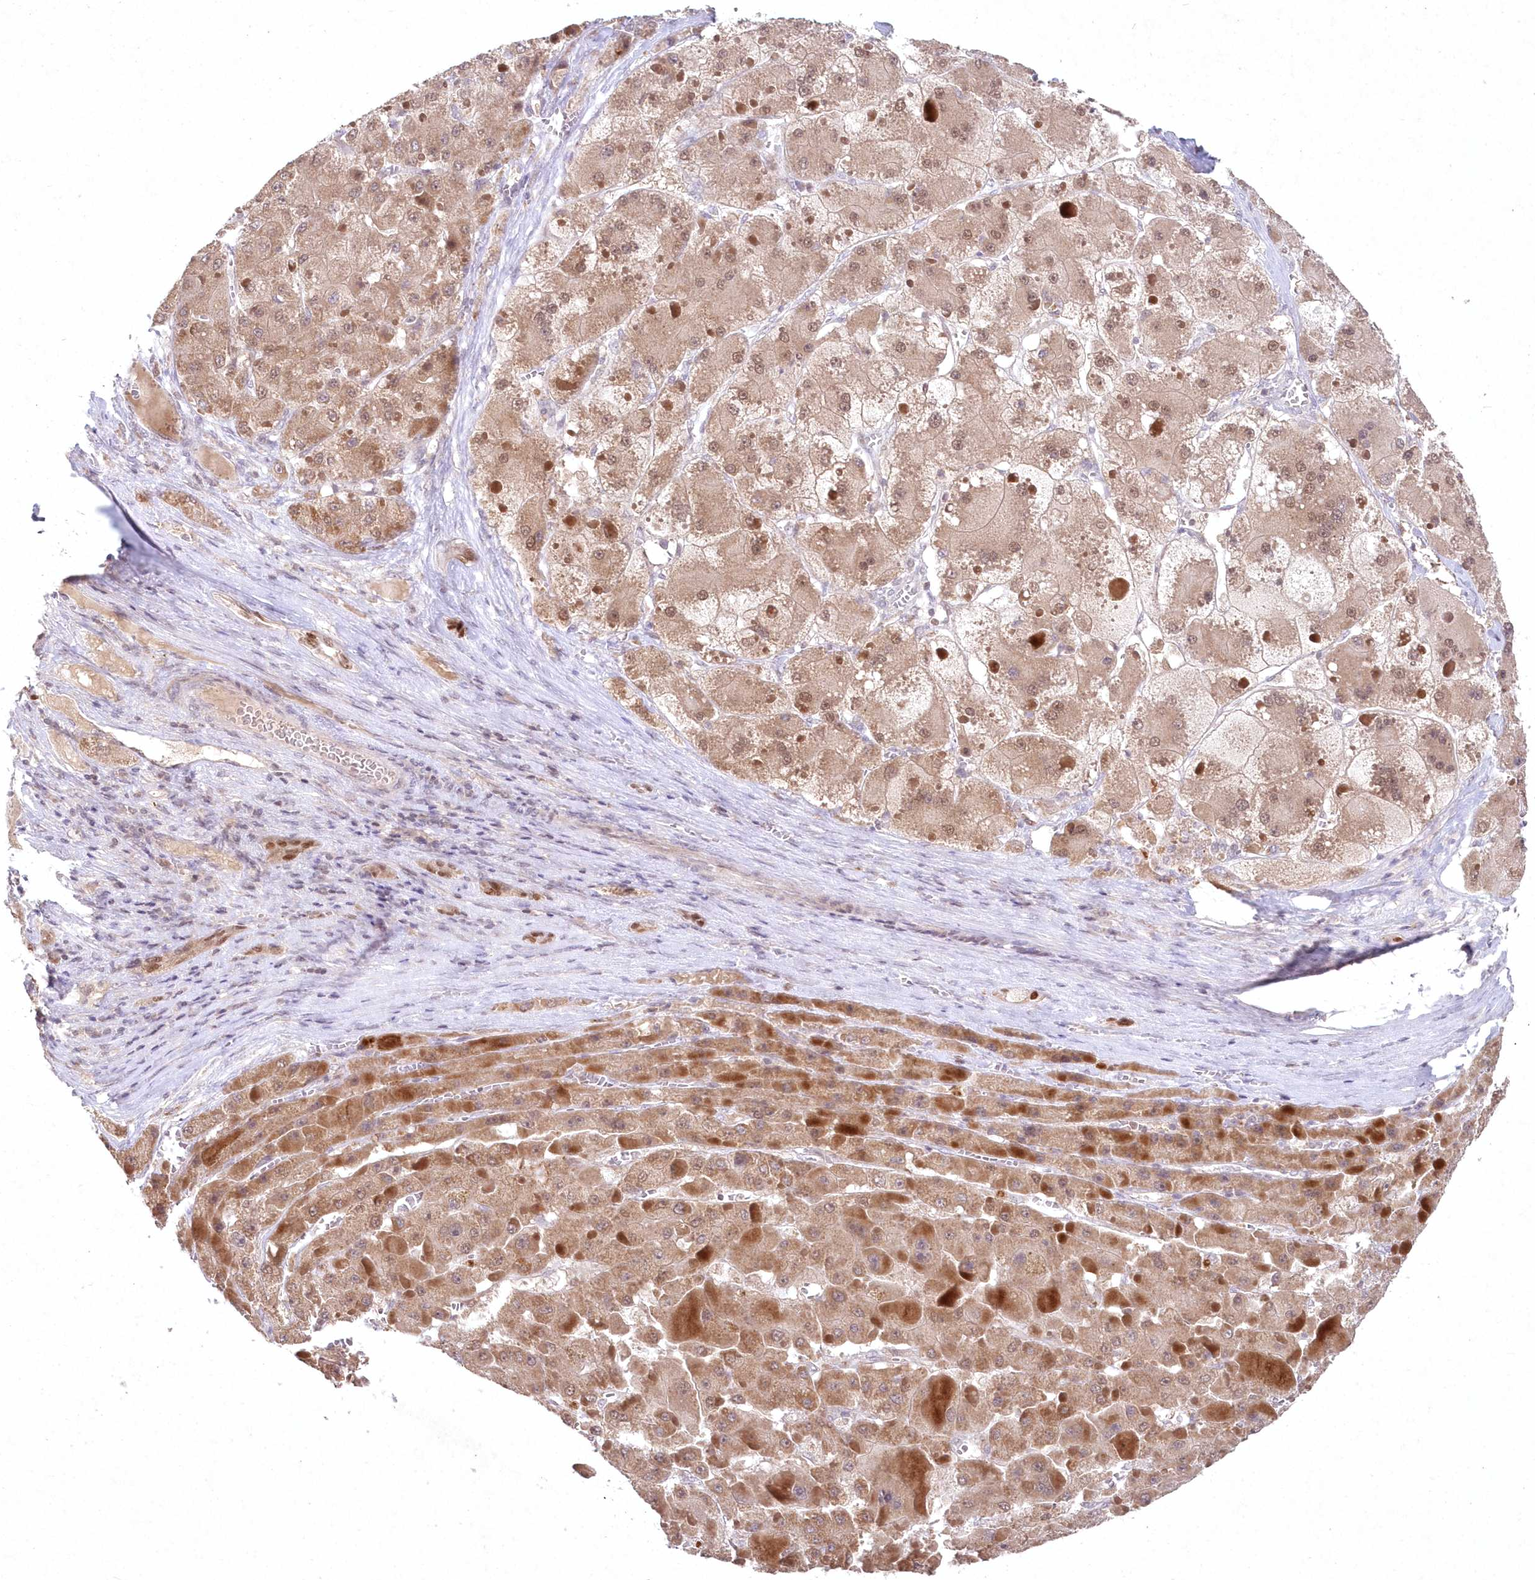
{"staining": {"intensity": "moderate", "quantity": ">75%", "location": "cytoplasmic/membranous"}, "tissue": "liver cancer", "cell_type": "Tumor cells", "image_type": "cancer", "snomed": [{"axis": "morphology", "description": "Carcinoma, Hepatocellular, NOS"}, {"axis": "topography", "description": "Liver"}], "caption": "There is medium levels of moderate cytoplasmic/membranous positivity in tumor cells of liver cancer (hepatocellular carcinoma), as demonstrated by immunohistochemical staining (brown color).", "gene": "ASCC1", "patient": {"sex": "female", "age": 73}}